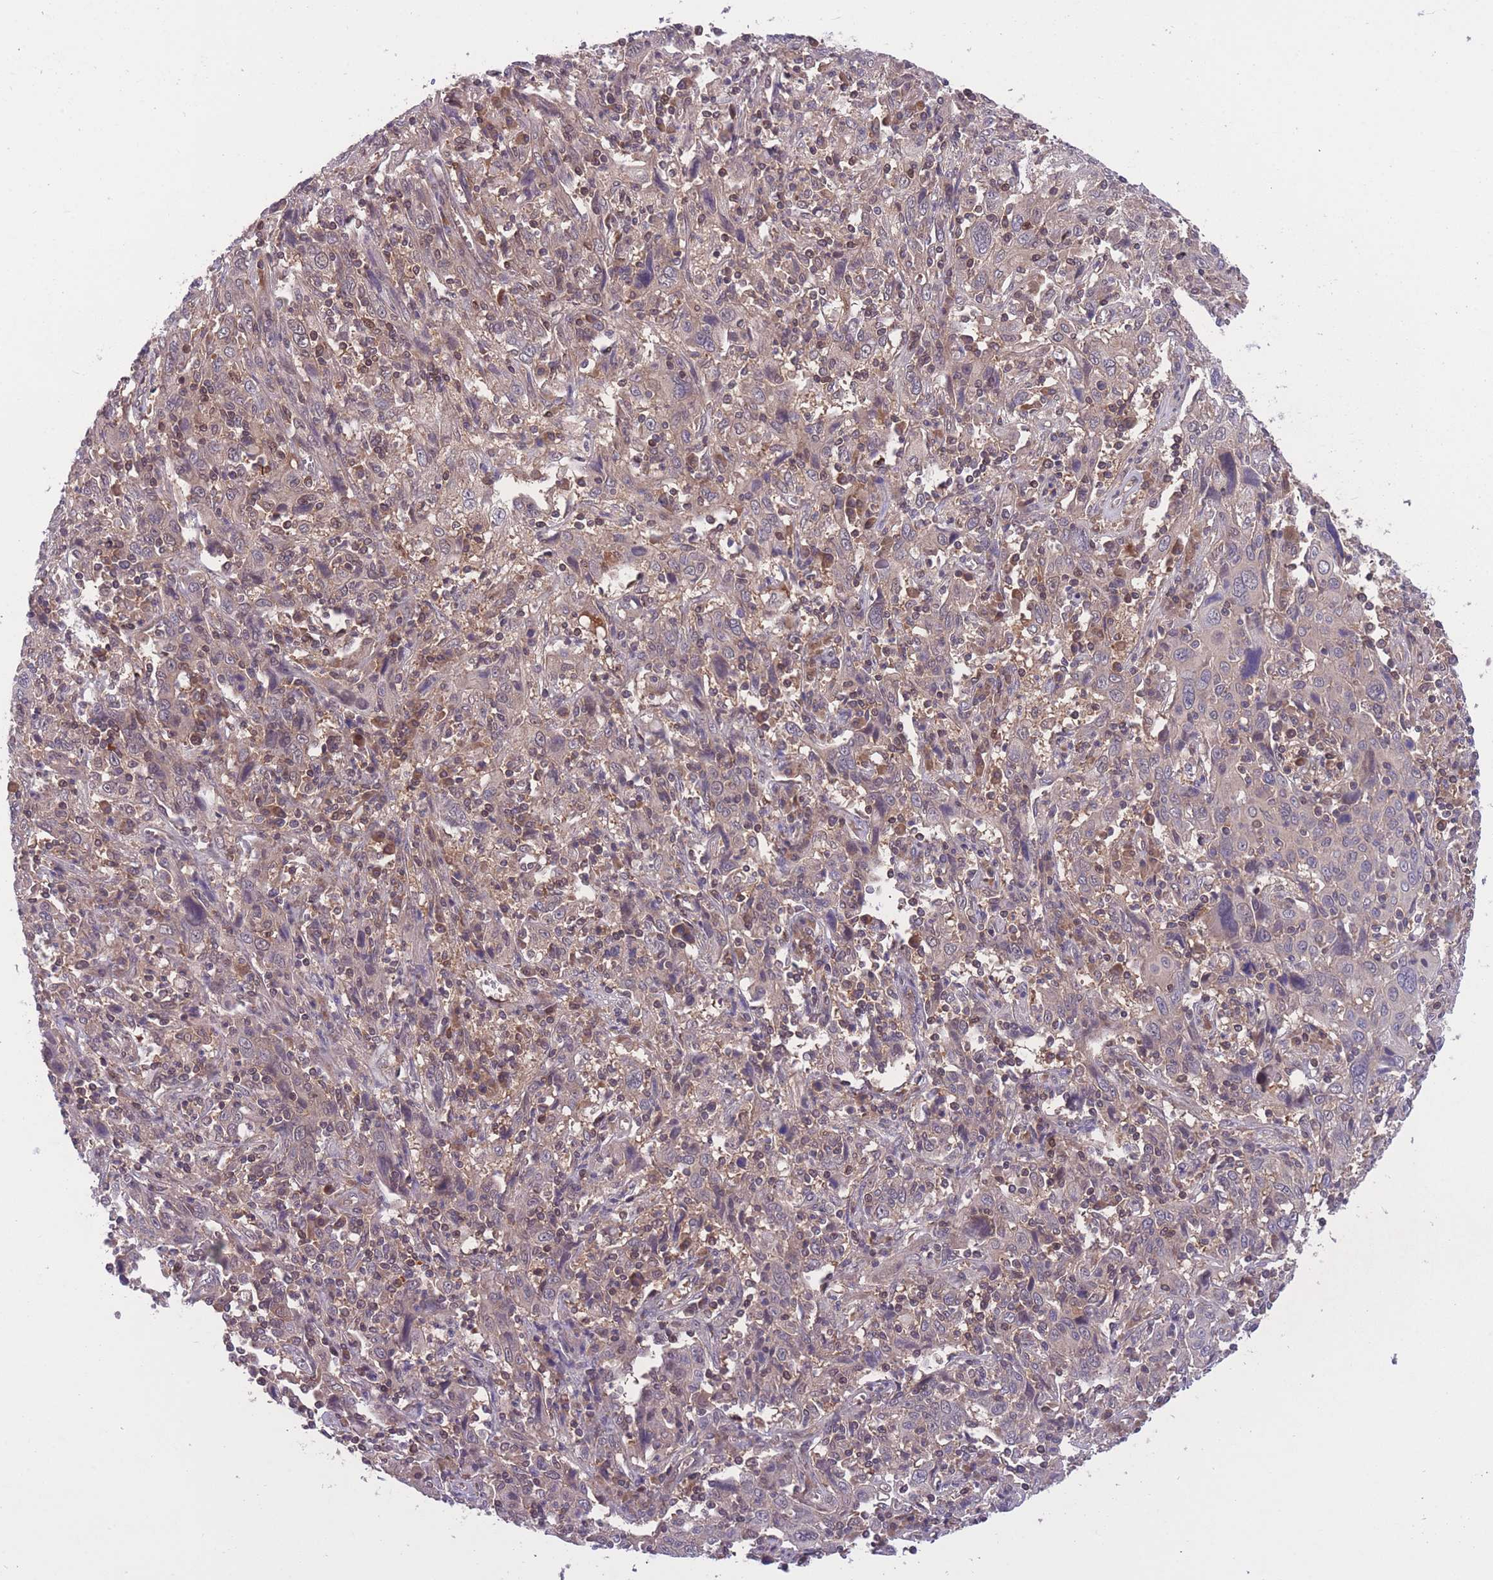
{"staining": {"intensity": "negative", "quantity": "none", "location": "none"}, "tissue": "cervical cancer", "cell_type": "Tumor cells", "image_type": "cancer", "snomed": [{"axis": "morphology", "description": "Squamous cell carcinoma, NOS"}, {"axis": "topography", "description": "Cervix"}], "caption": "A photomicrograph of squamous cell carcinoma (cervical) stained for a protein displays no brown staining in tumor cells.", "gene": "UBE2N", "patient": {"sex": "female", "age": 46}}